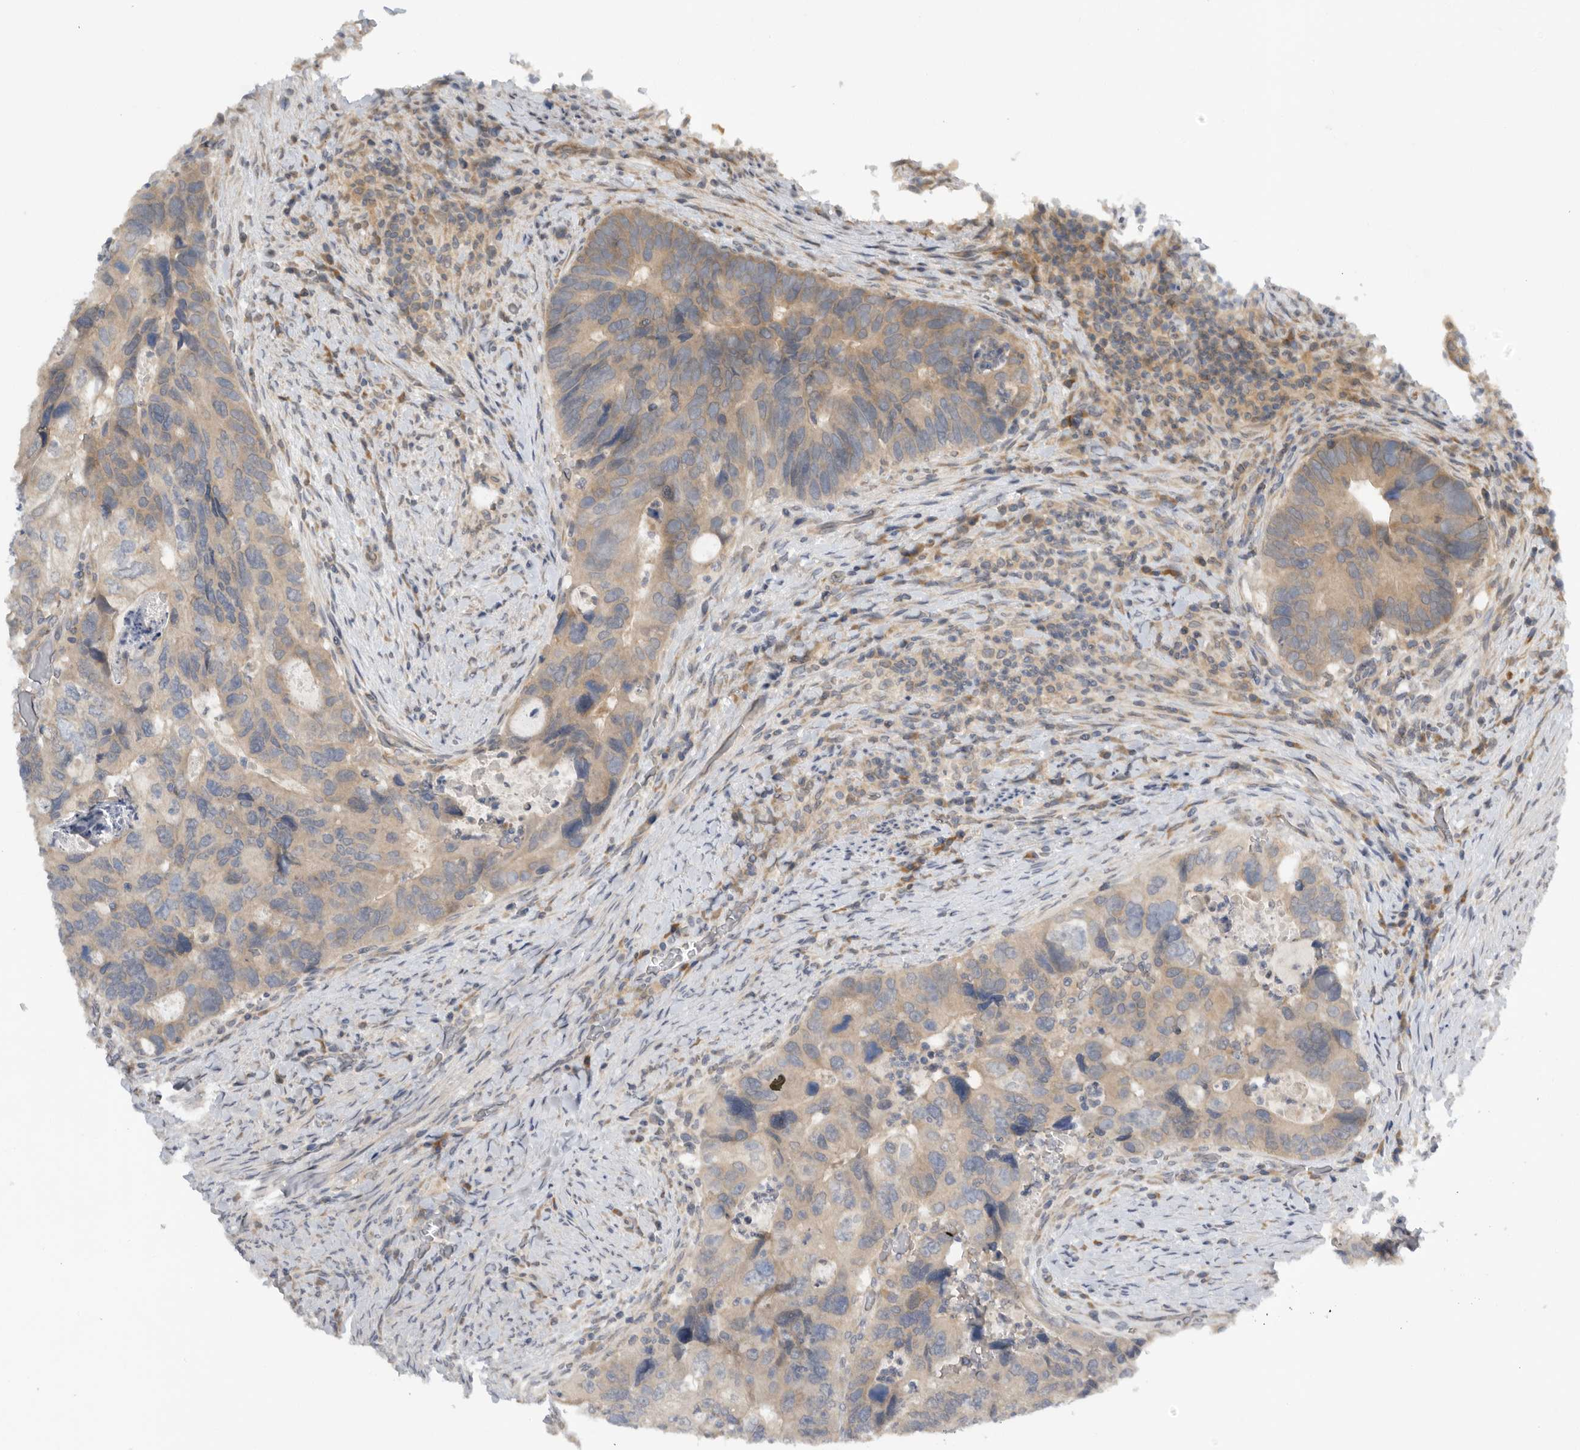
{"staining": {"intensity": "weak", "quantity": ">75%", "location": "cytoplasmic/membranous"}, "tissue": "colorectal cancer", "cell_type": "Tumor cells", "image_type": "cancer", "snomed": [{"axis": "morphology", "description": "Adenocarcinoma, NOS"}, {"axis": "topography", "description": "Rectum"}], "caption": "Tumor cells reveal weak cytoplasmic/membranous positivity in about >75% of cells in adenocarcinoma (colorectal).", "gene": "AASDHPPT", "patient": {"sex": "male", "age": 59}}